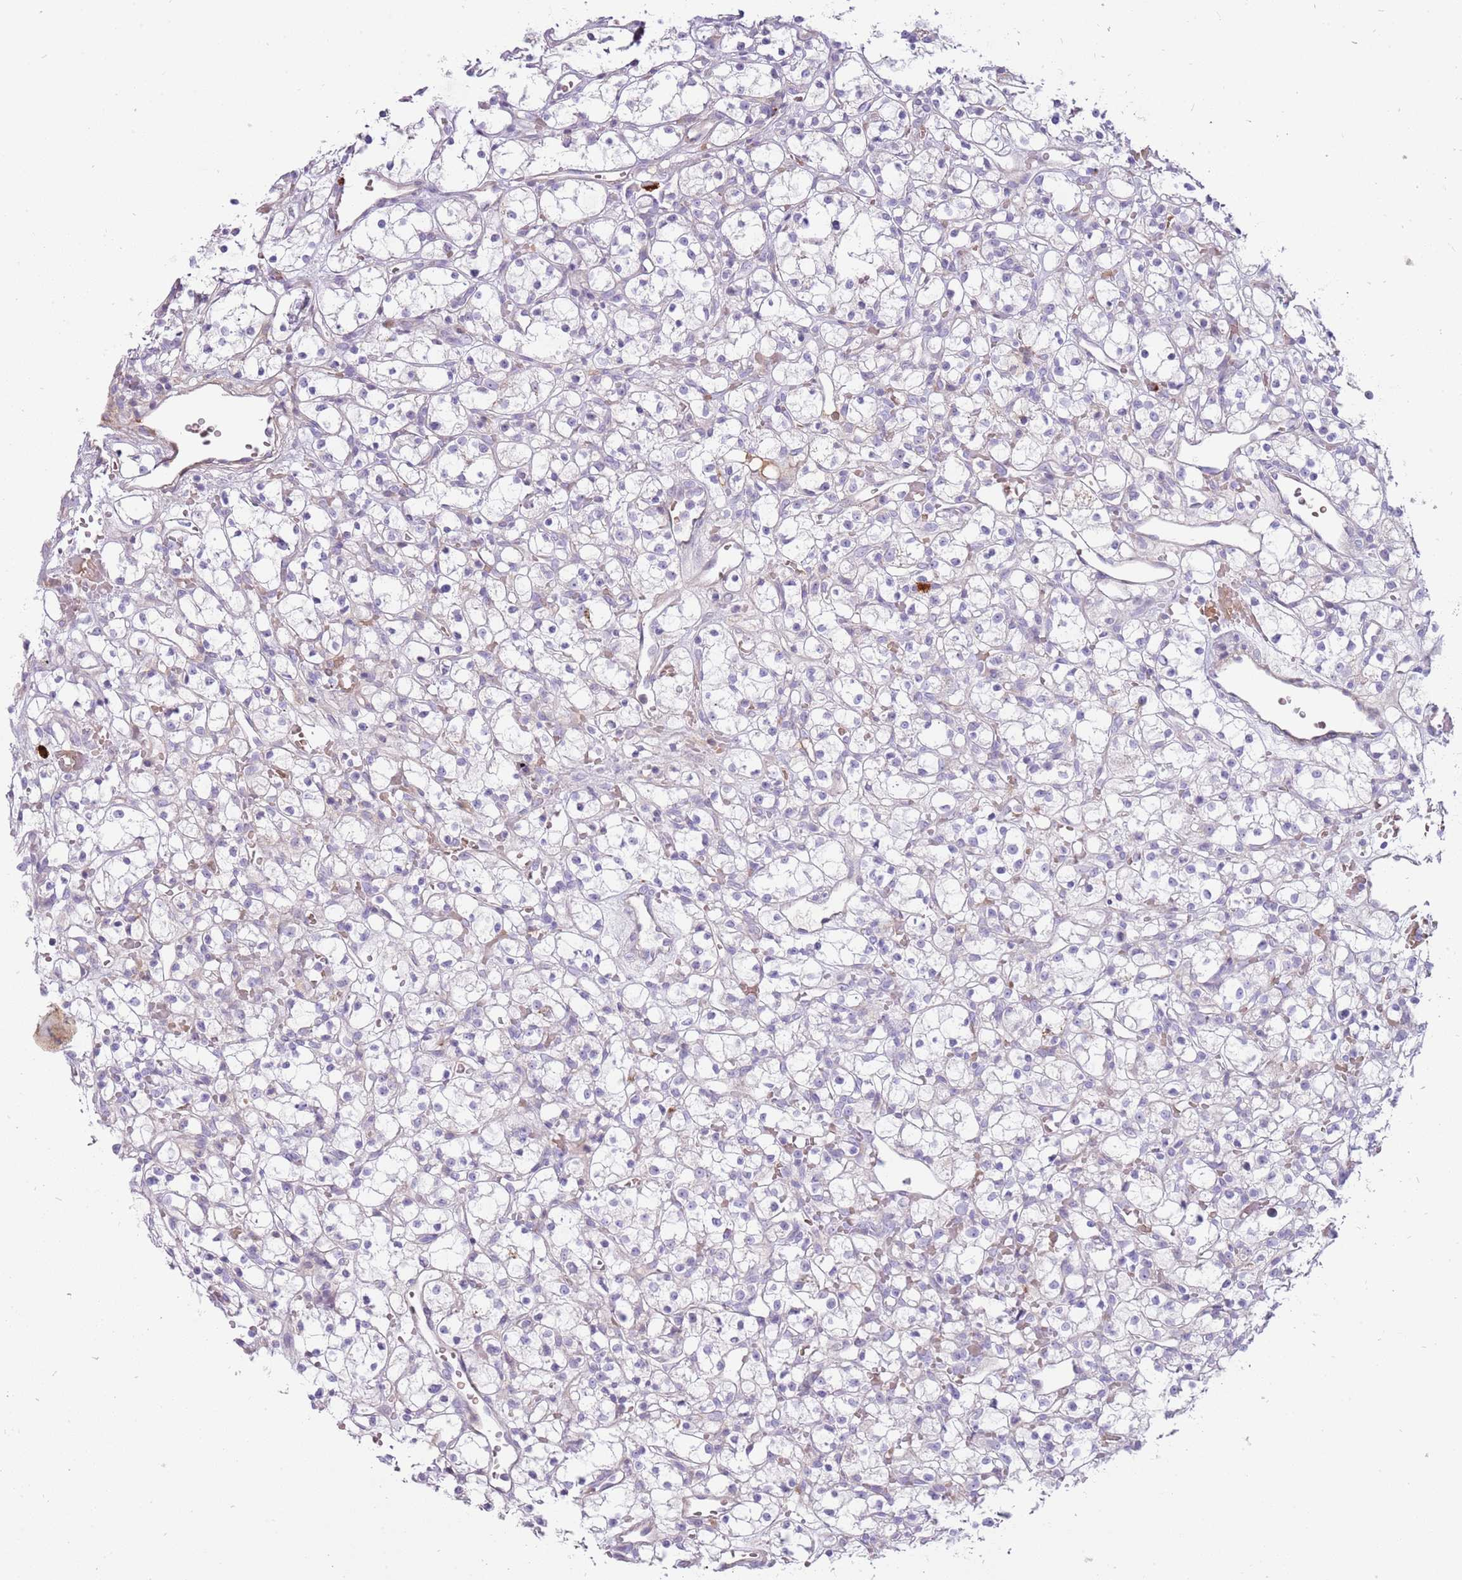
{"staining": {"intensity": "negative", "quantity": "none", "location": "none"}, "tissue": "renal cancer", "cell_type": "Tumor cells", "image_type": "cancer", "snomed": [{"axis": "morphology", "description": "Adenocarcinoma, NOS"}, {"axis": "topography", "description": "Kidney"}], "caption": "Immunohistochemistry (IHC) of renal cancer demonstrates no positivity in tumor cells.", "gene": "MCUB", "patient": {"sex": "female", "age": 59}}